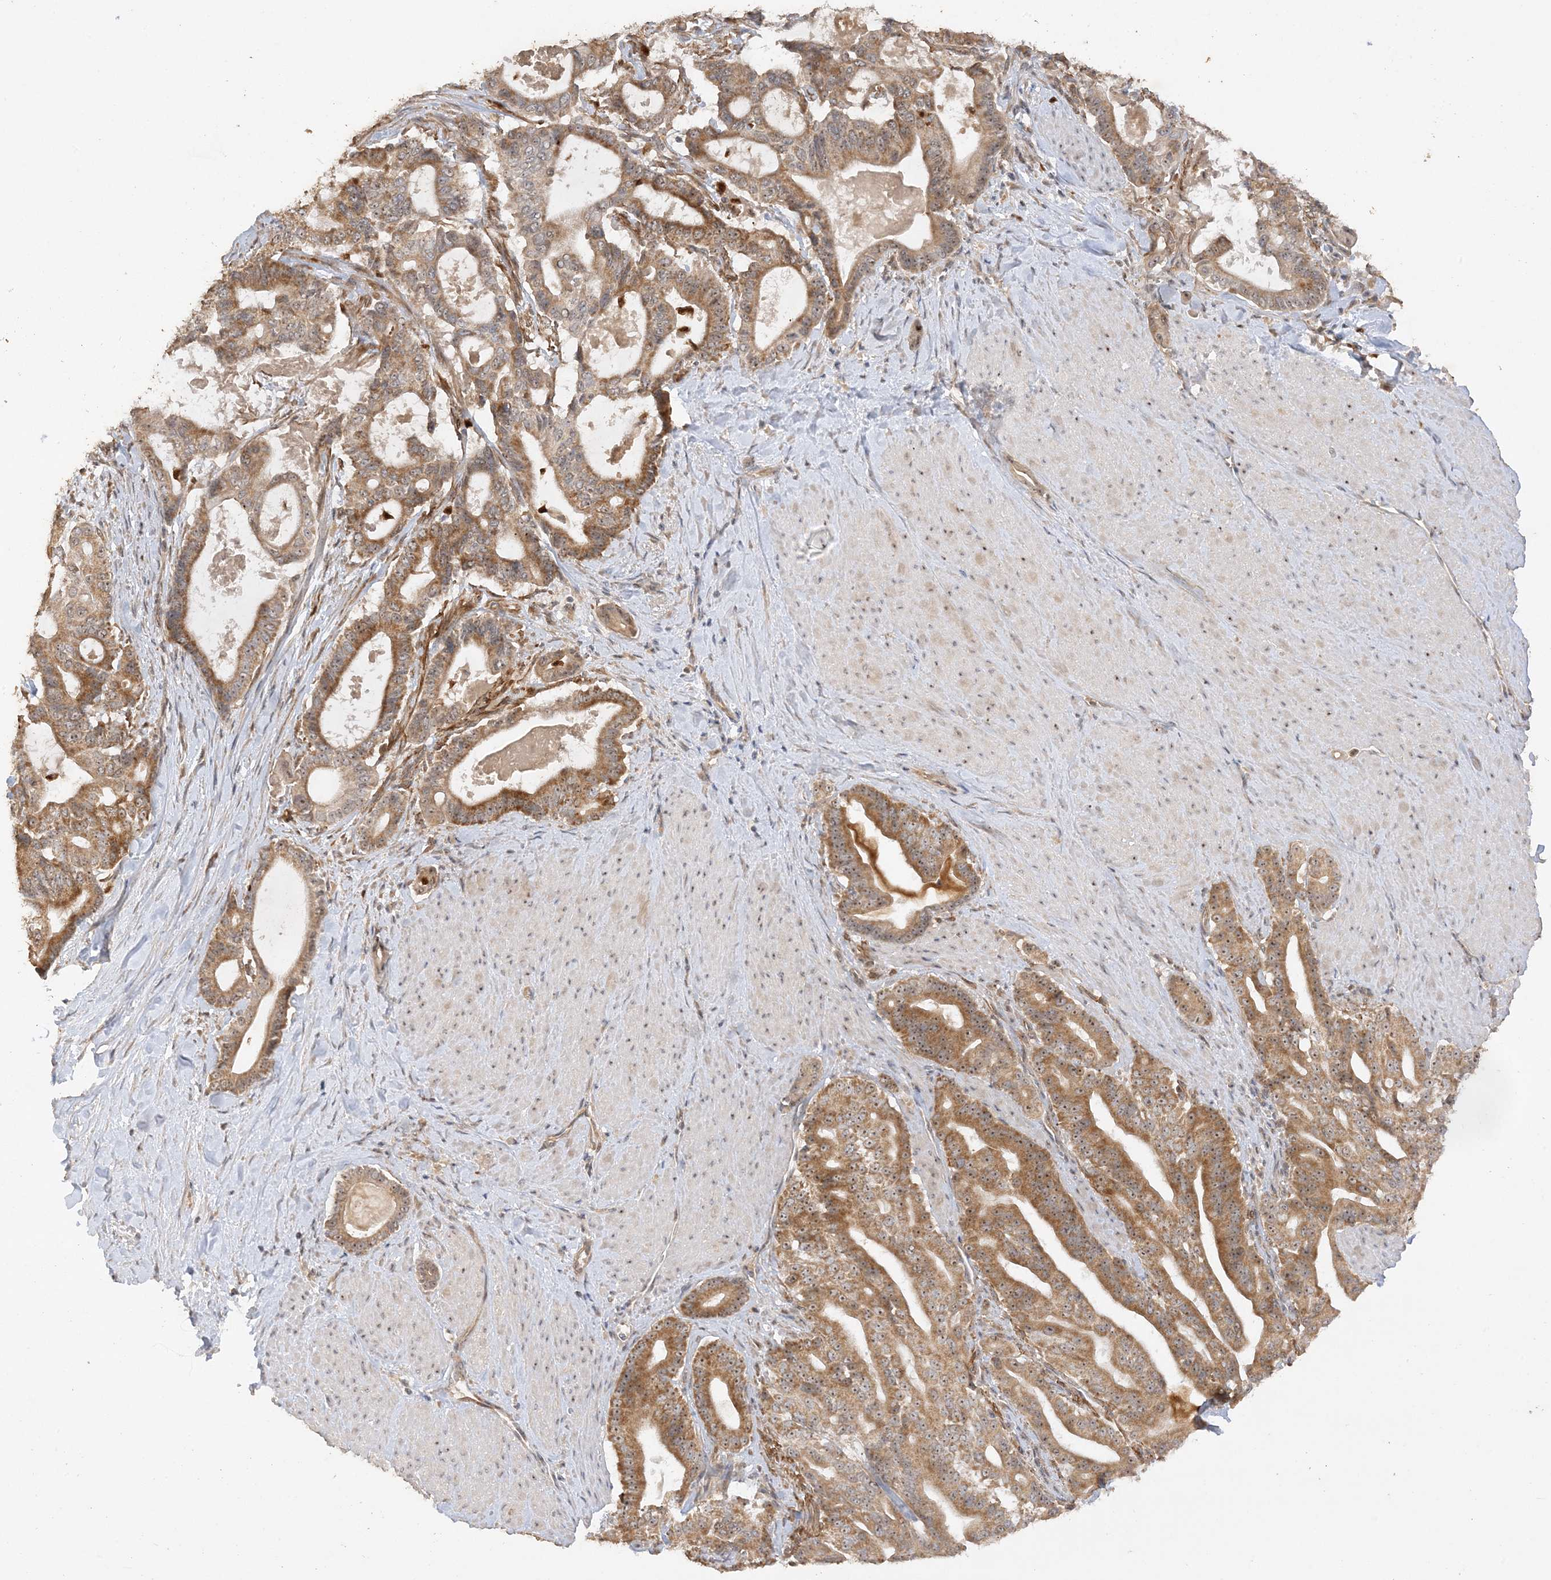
{"staining": {"intensity": "moderate", "quantity": ">75%", "location": "cytoplasmic/membranous,nuclear"}, "tissue": "pancreatic cancer", "cell_type": "Tumor cells", "image_type": "cancer", "snomed": [{"axis": "morphology", "description": "Adenocarcinoma, NOS"}, {"axis": "topography", "description": "Pancreas"}], "caption": "Immunohistochemical staining of human pancreatic cancer displays medium levels of moderate cytoplasmic/membranous and nuclear staining in about >75% of tumor cells. (DAB IHC with brightfield microscopy, high magnification).", "gene": "DDX18", "patient": {"sex": "male", "age": 63}}